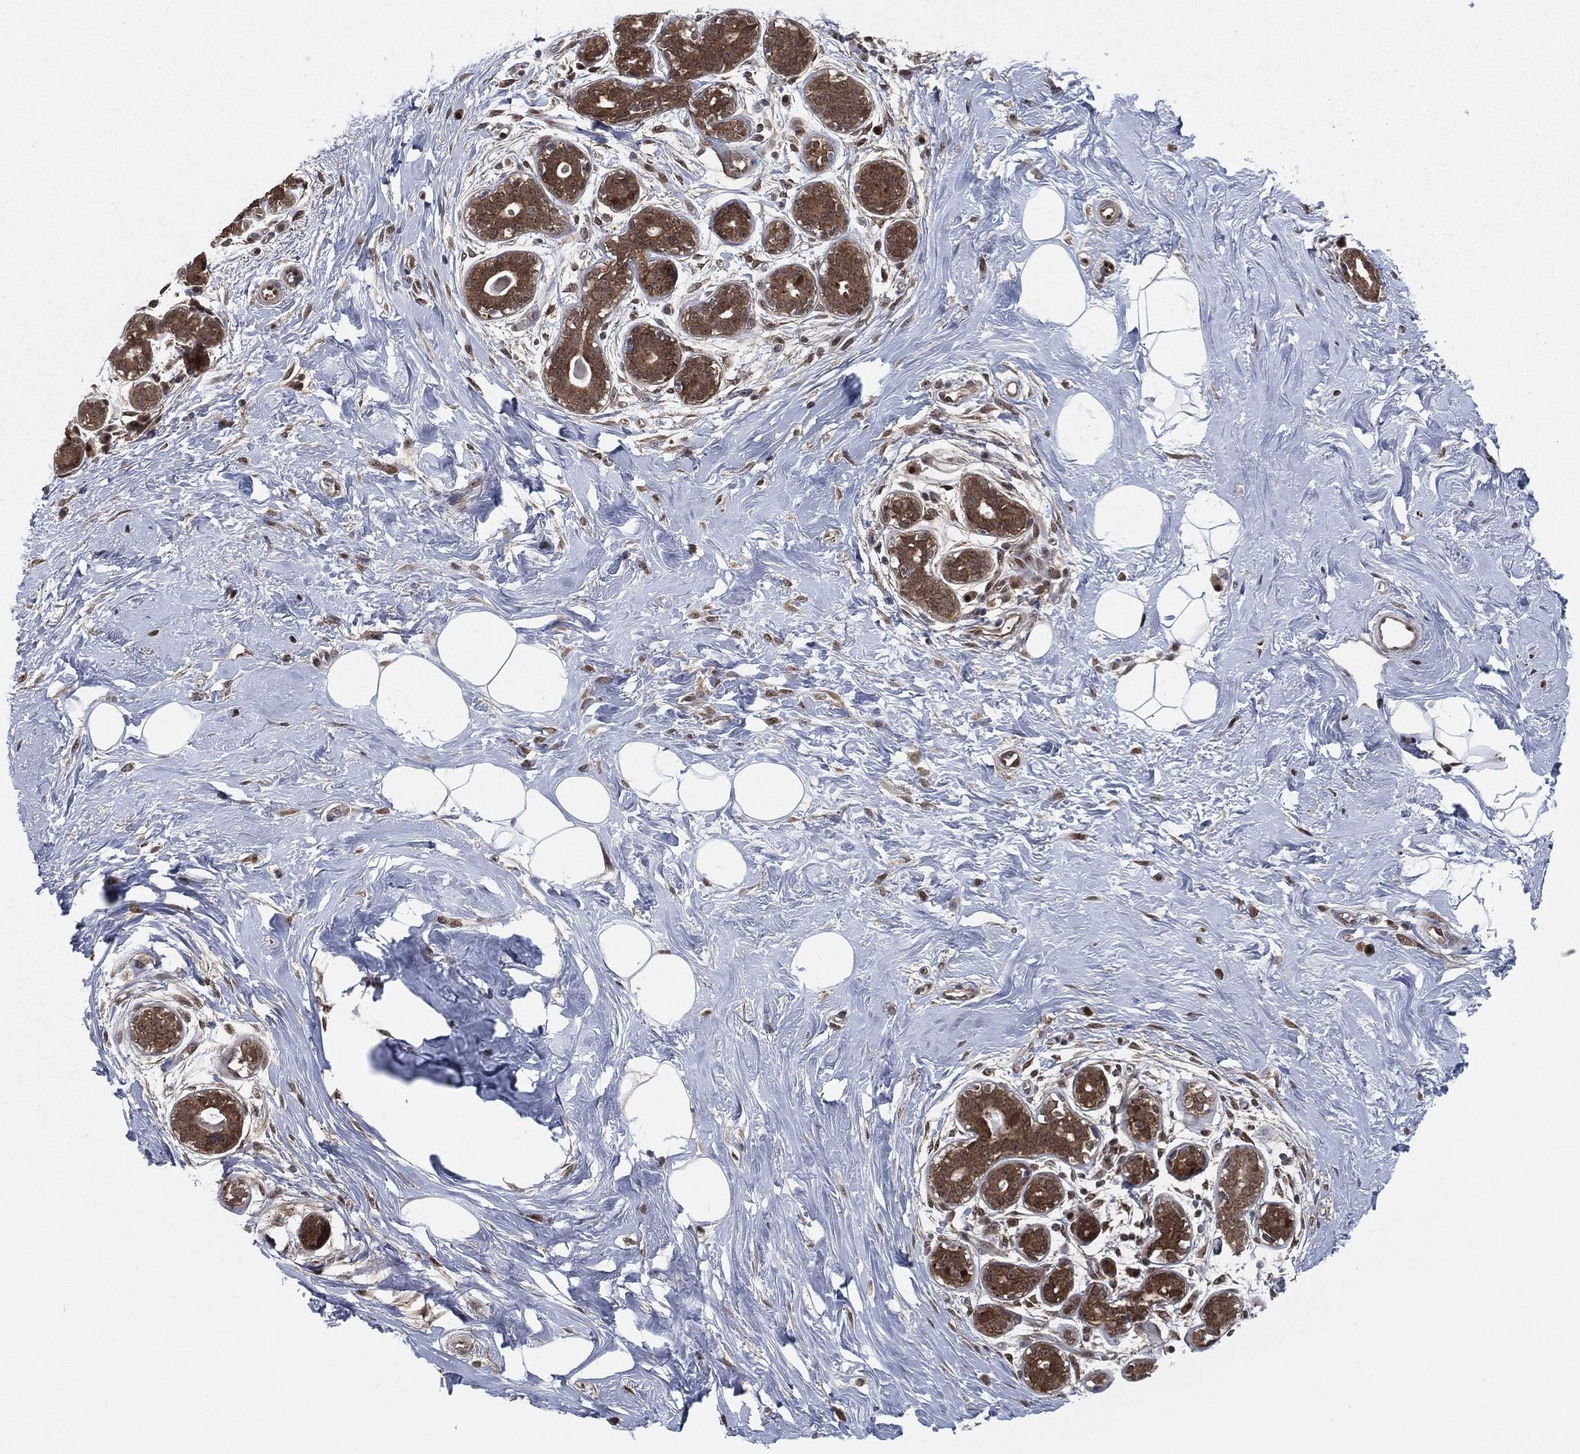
{"staining": {"intensity": "negative", "quantity": "none", "location": "none"}, "tissue": "breast", "cell_type": "Adipocytes", "image_type": "normal", "snomed": [{"axis": "morphology", "description": "Normal tissue, NOS"}, {"axis": "topography", "description": "Breast"}], "caption": "IHC photomicrograph of benign human breast stained for a protein (brown), which shows no expression in adipocytes. The staining is performed using DAB brown chromogen with nuclei counter-stained in using hematoxylin.", "gene": "CAPRIN2", "patient": {"sex": "female", "age": 43}}